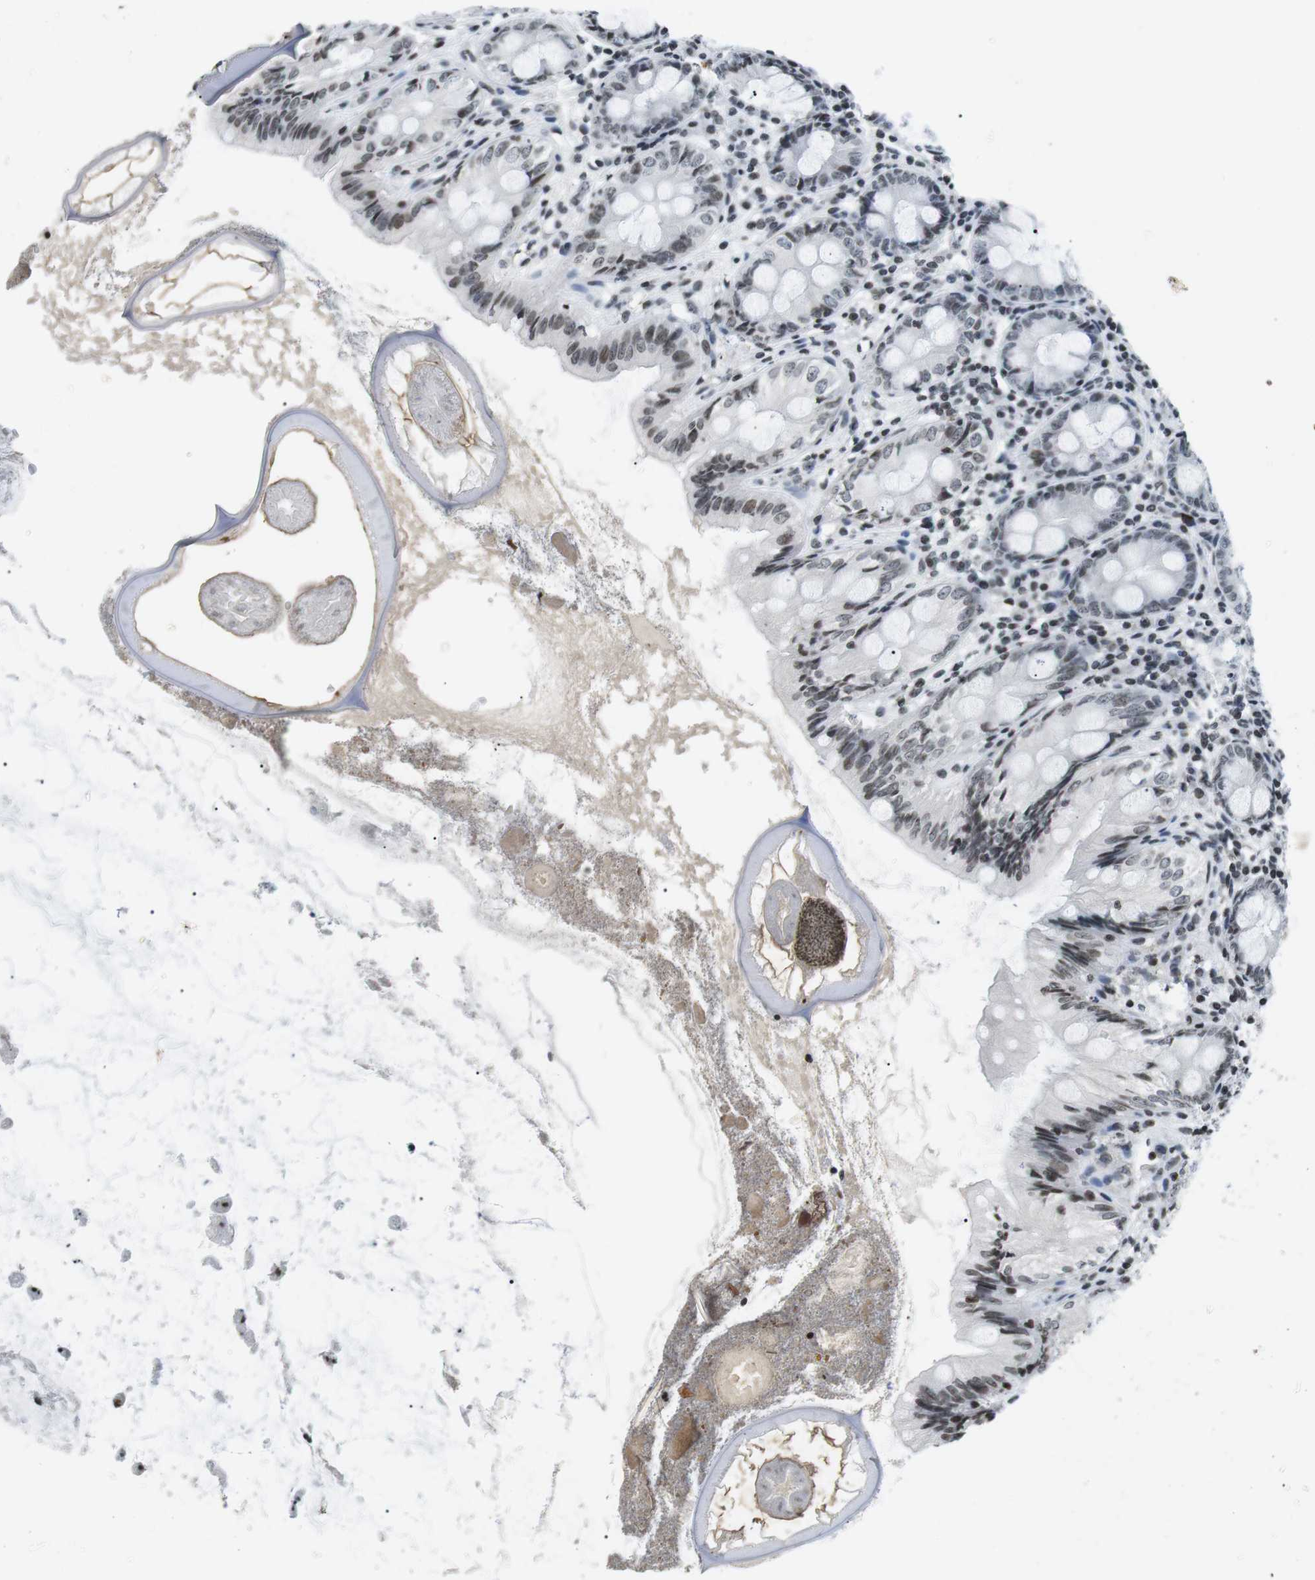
{"staining": {"intensity": "weak", "quantity": "<25%", "location": "nuclear"}, "tissue": "appendix", "cell_type": "Glandular cells", "image_type": "normal", "snomed": [{"axis": "morphology", "description": "Normal tissue, NOS"}, {"axis": "topography", "description": "Appendix"}], "caption": "Protein analysis of unremarkable appendix displays no significant staining in glandular cells.", "gene": "E2F2", "patient": {"sex": "female", "age": 77}}